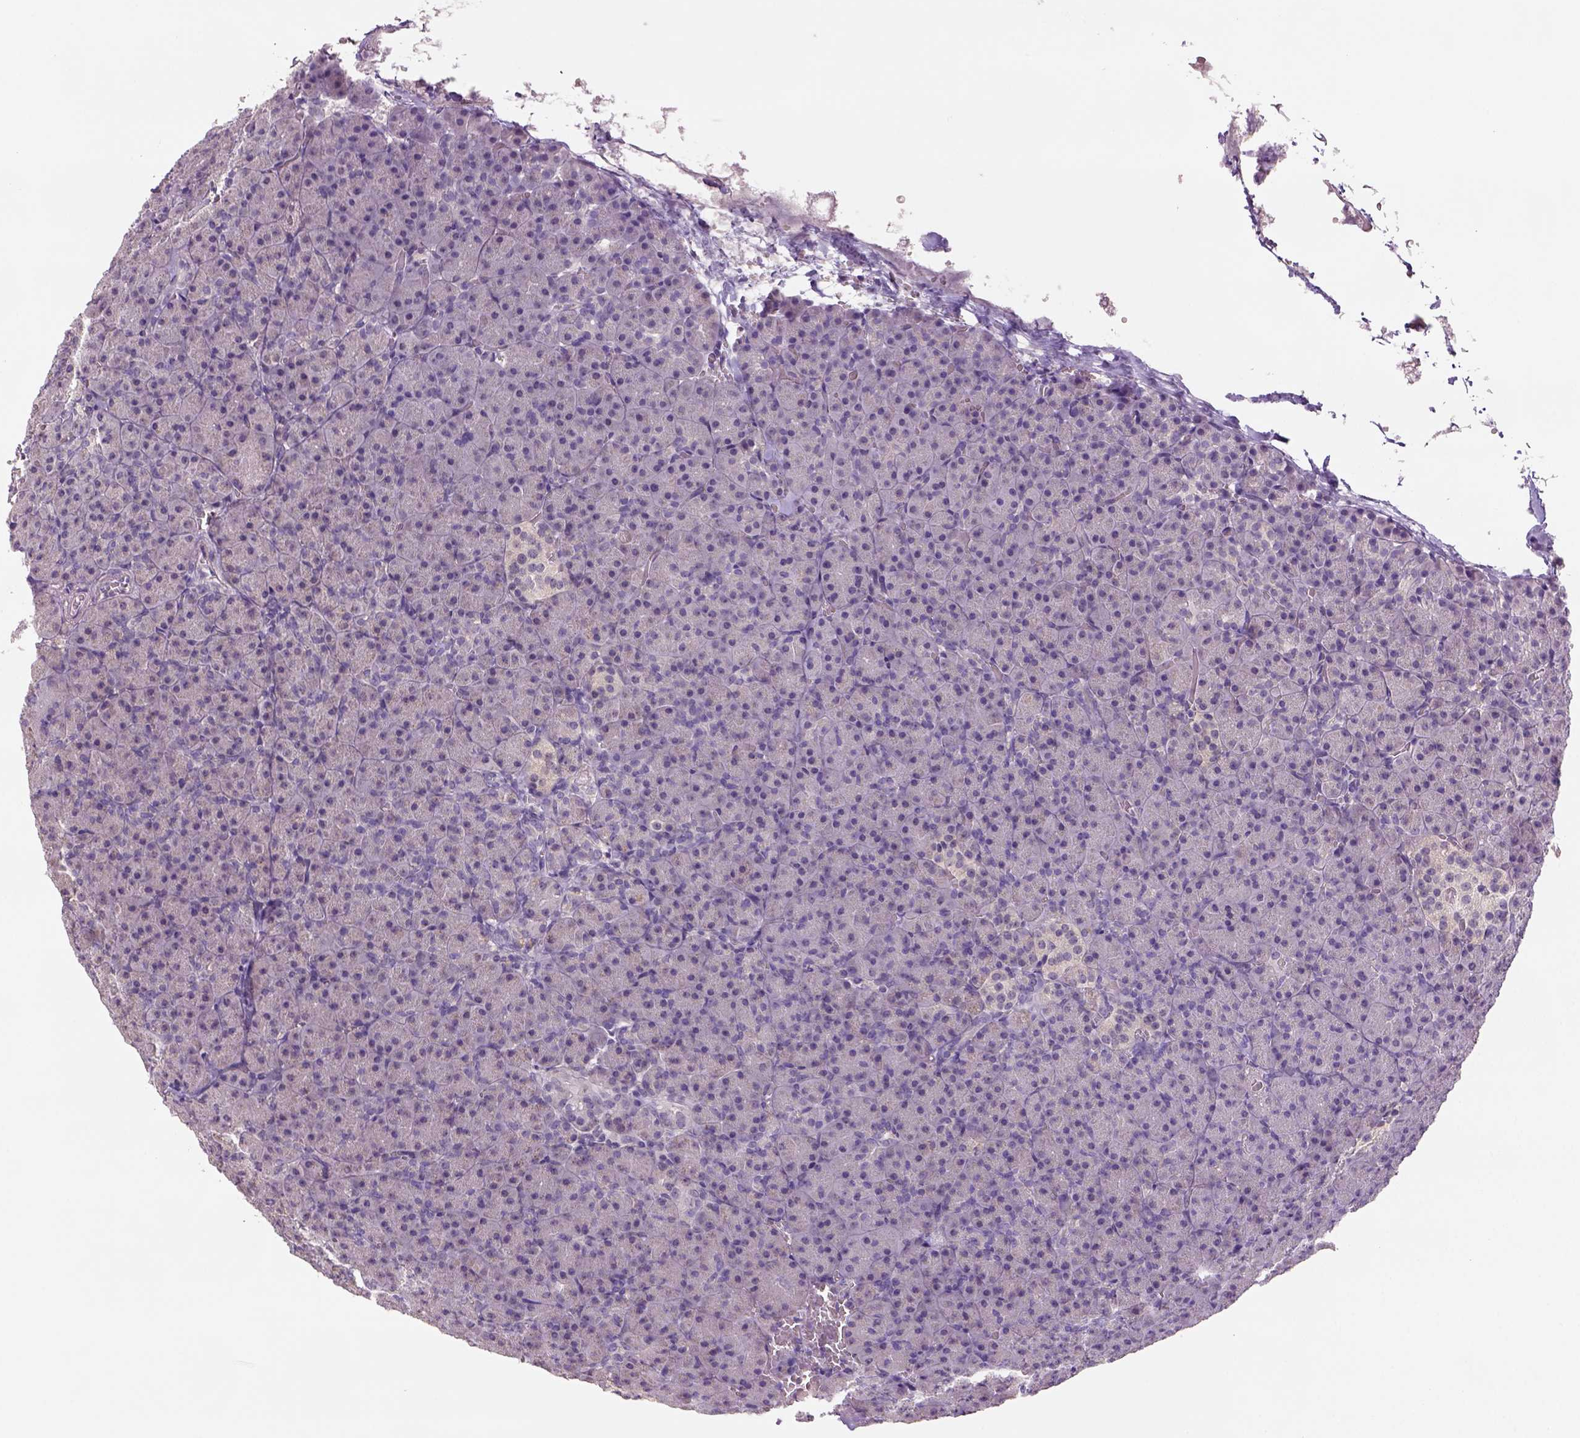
{"staining": {"intensity": "negative", "quantity": "none", "location": "none"}, "tissue": "pancreas", "cell_type": "Exocrine glandular cells", "image_type": "normal", "snomed": [{"axis": "morphology", "description": "Normal tissue, NOS"}, {"axis": "topography", "description": "Pancreas"}], "caption": "The immunohistochemistry (IHC) micrograph has no significant expression in exocrine glandular cells of pancreas. The staining is performed using DAB brown chromogen with nuclei counter-stained in using hematoxylin.", "gene": "NLGN2", "patient": {"sex": "female", "age": 74}}